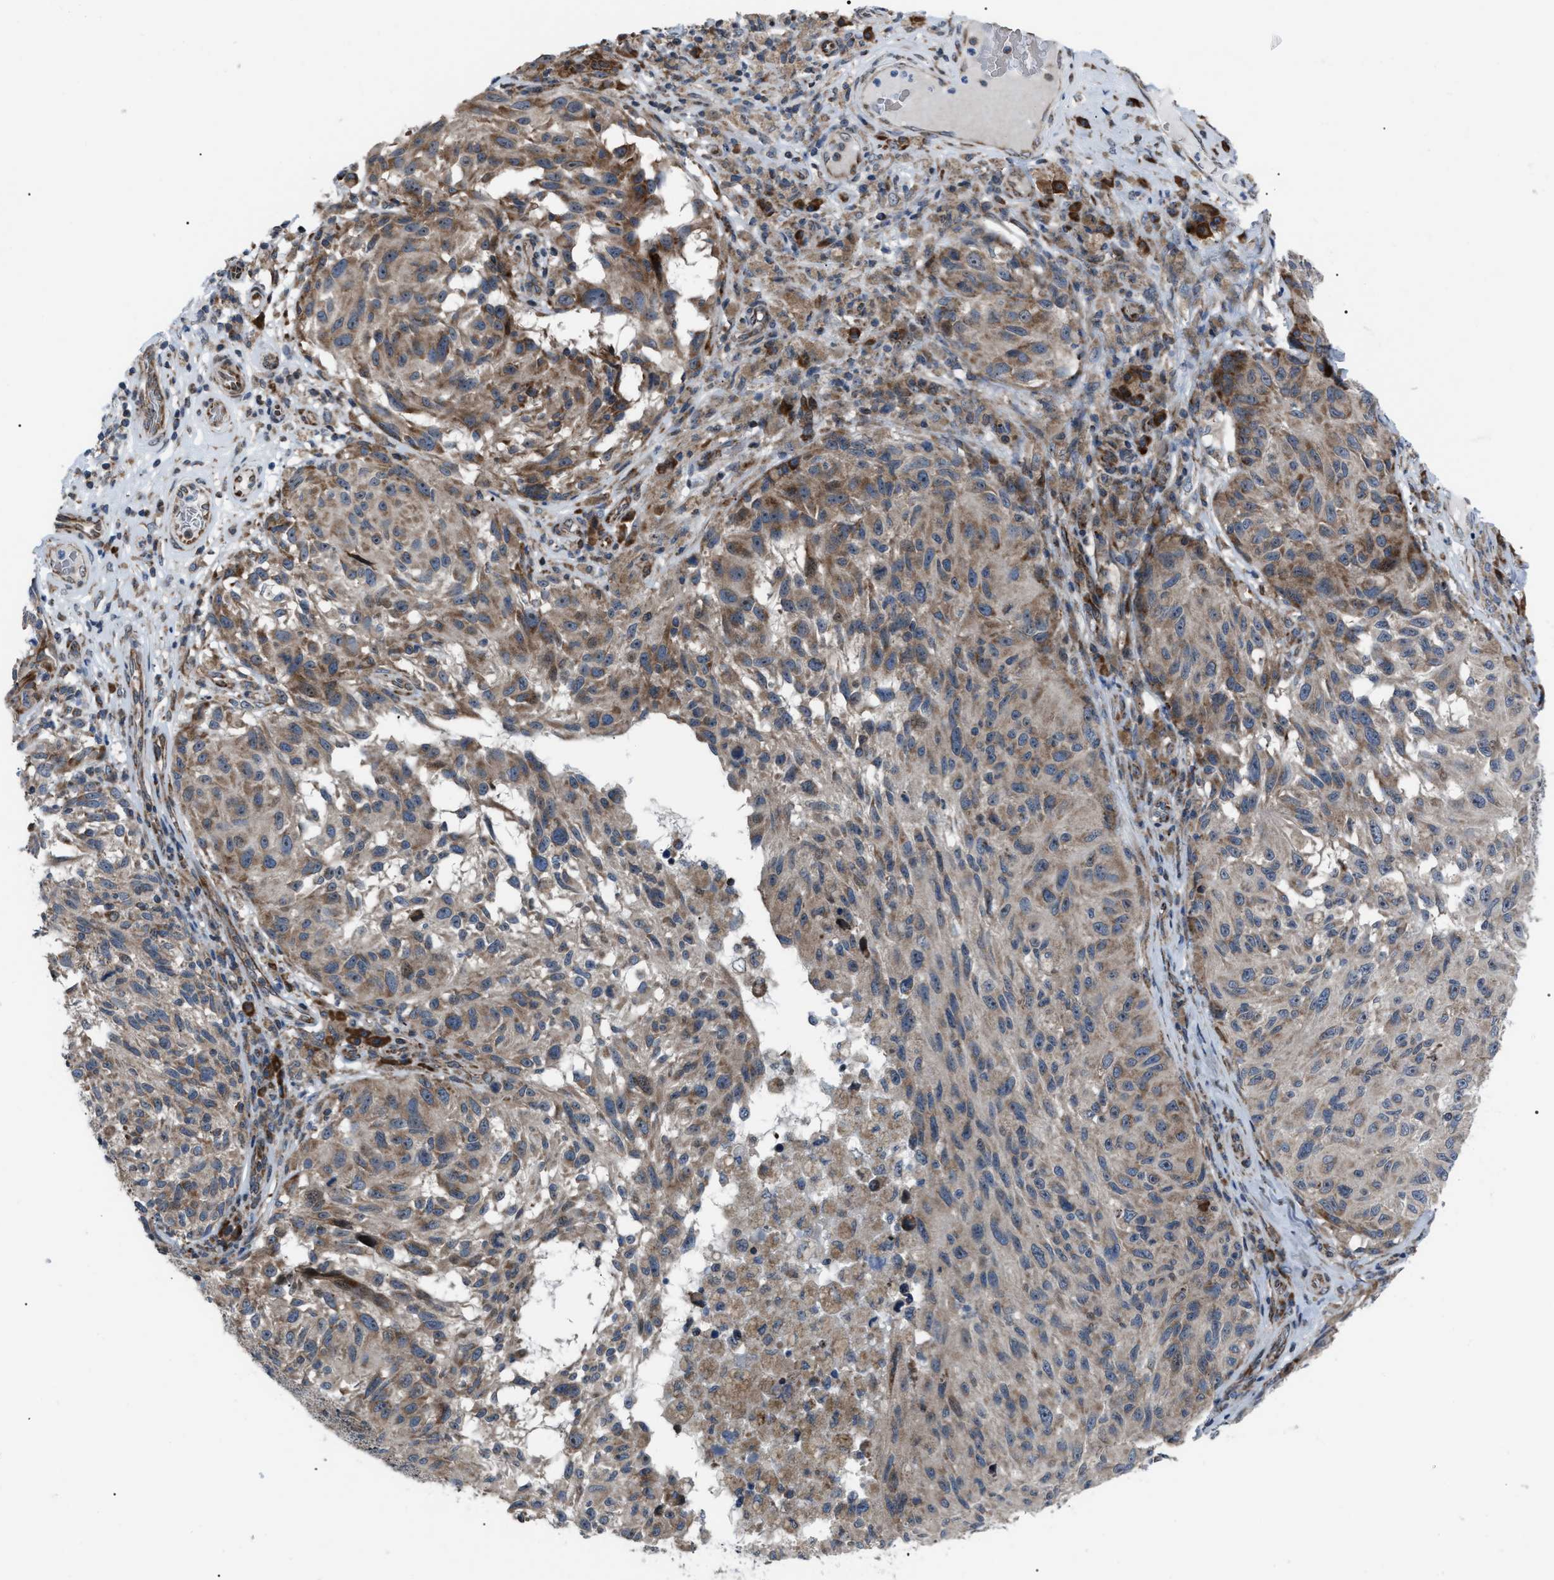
{"staining": {"intensity": "moderate", "quantity": ">75%", "location": "cytoplasmic/membranous"}, "tissue": "melanoma", "cell_type": "Tumor cells", "image_type": "cancer", "snomed": [{"axis": "morphology", "description": "Malignant melanoma, NOS"}, {"axis": "topography", "description": "Skin"}], "caption": "Immunohistochemistry (IHC) photomicrograph of melanoma stained for a protein (brown), which demonstrates medium levels of moderate cytoplasmic/membranous positivity in about >75% of tumor cells.", "gene": "AGO2", "patient": {"sex": "female", "age": 73}}